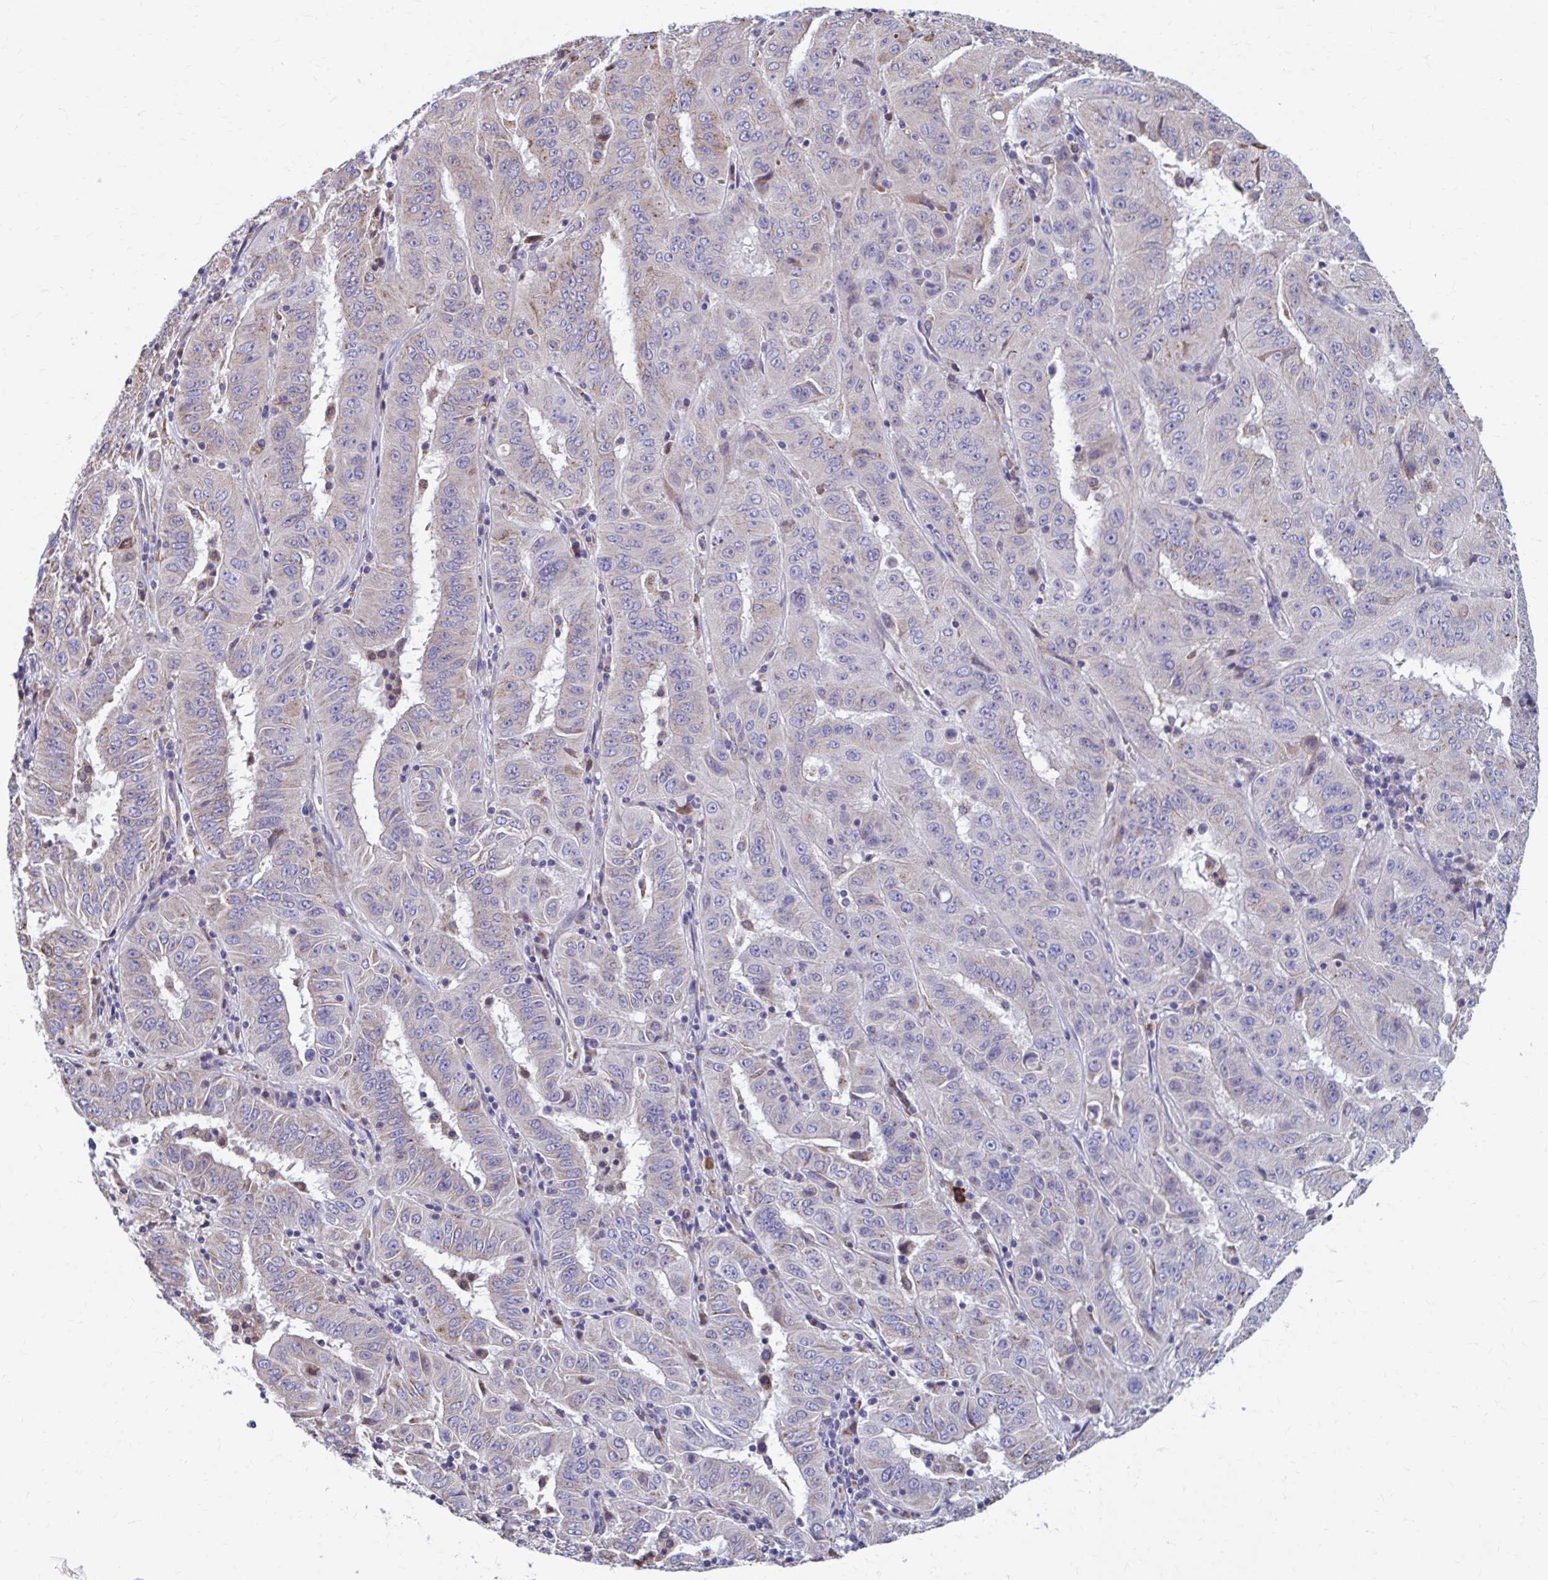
{"staining": {"intensity": "weak", "quantity": "25%-75%", "location": "cytoplasmic/membranous"}, "tissue": "pancreatic cancer", "cell_type": "Tumor cells", "image_type": "cancer", "snomed": [{"axis": "morphology", "description": "Adenocarcinoma, NOS"}, {"axis": "topography", "description": "Pancreas"}], "caption": "Protein positivity by immunohistochemistry (IHC) reveals weak cytoplasmic/membranous staining in approximately 25%-75% of tumor cells in pancreatic cancer (adenocarcinoma). Immunohistochemistry stains the protein of interest in brown and the nuclei are stained blue.", "gene": "FKBP2", "patient": {"sex": "male", "age": 63}}